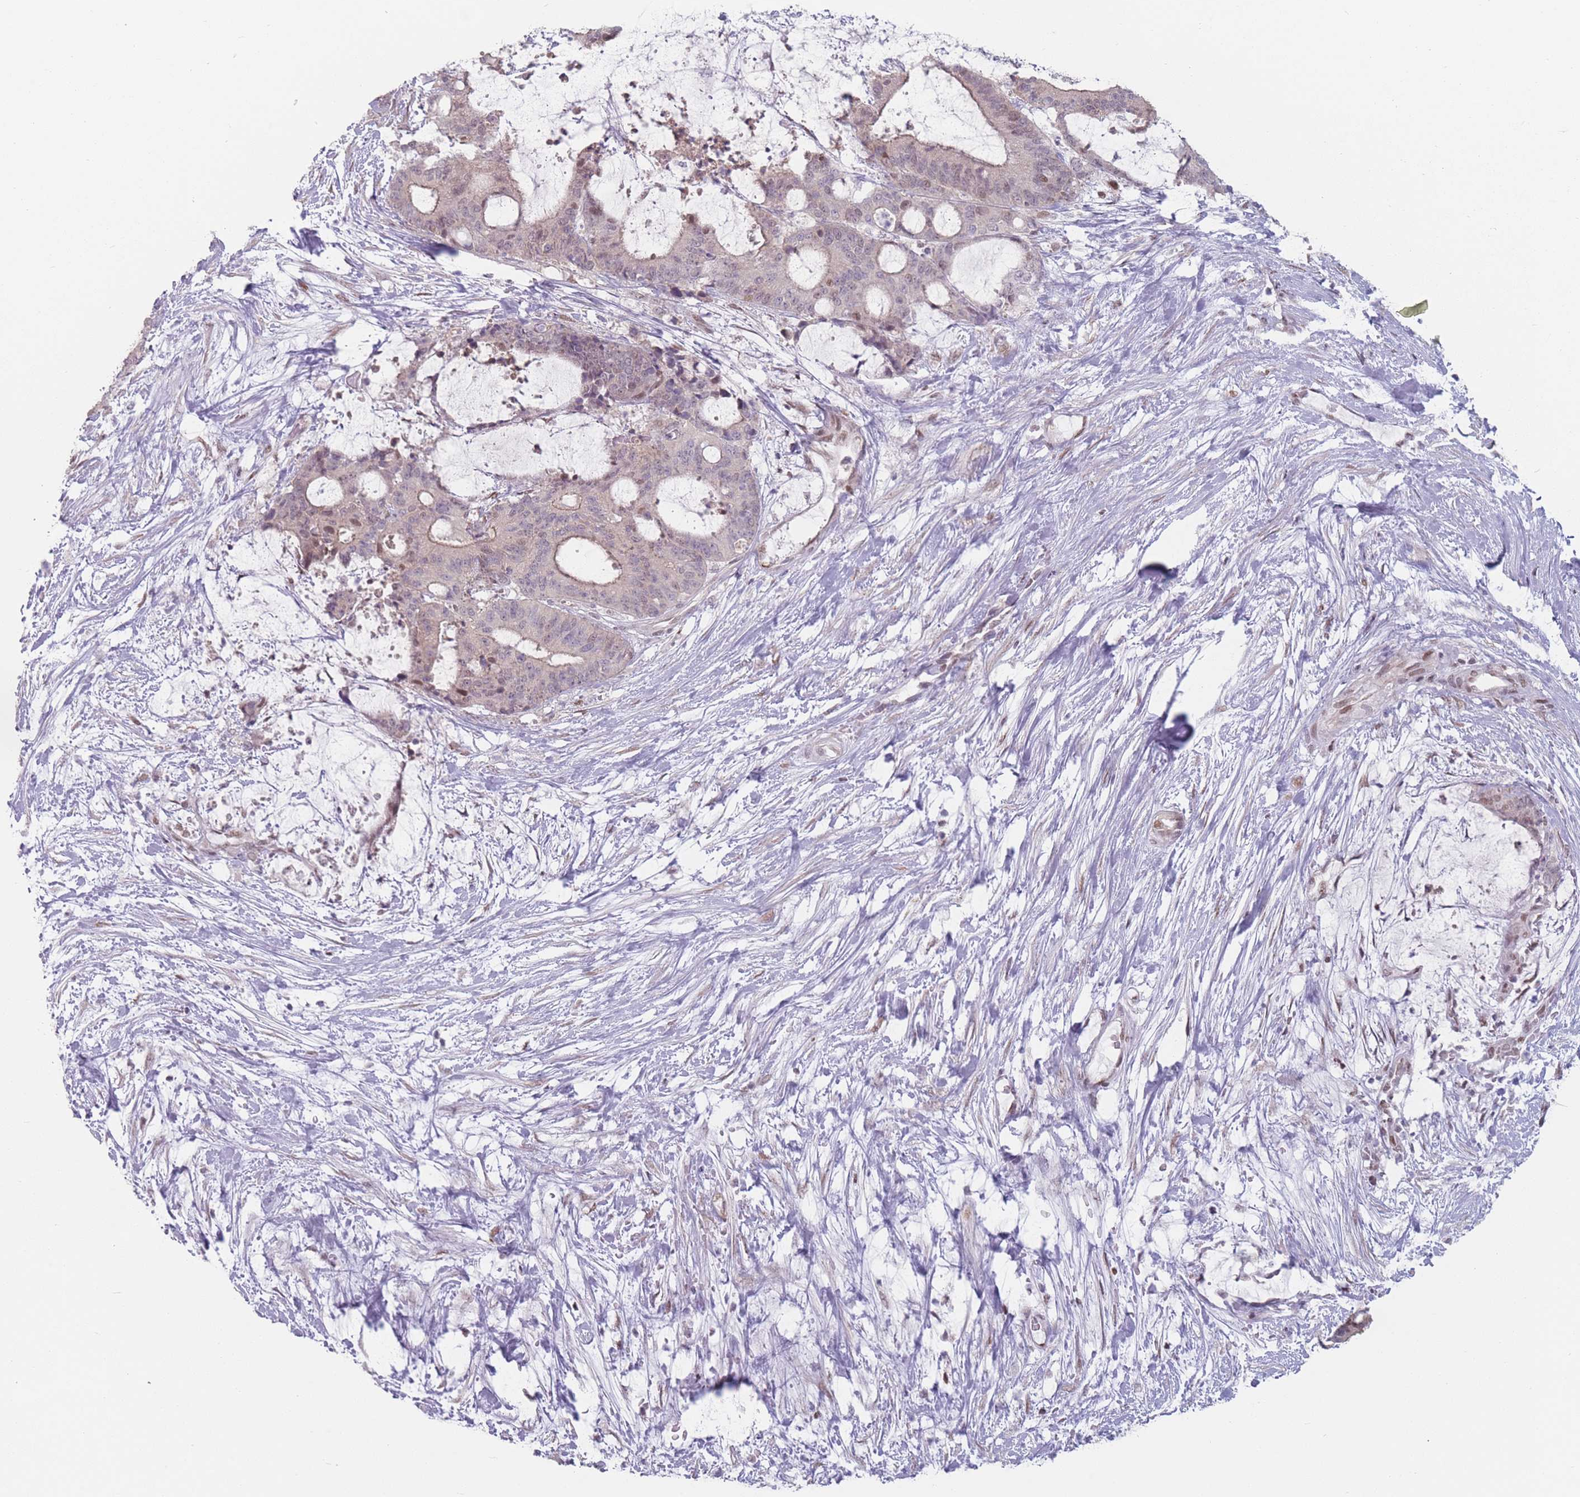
{"staining": {"intensity": "weak", "quantity": "25%-75%", "location": "nuclear"}, "tissue": "liver cancer", "cell_type": "Tumor cells", "image_type": "cancer", "snomed": [{"axis": "morphology", "description": "Normal tissue, NOS"}, {"axis": "morphology", "description": "Cholangiocarcinoma"}, {"axis": "topography", "description": "Liver"}, {"axis": "topography", "description": "Peripheral nerve tissue"}], "caption": "High-magnification brightfield microscopy of cholangiocarcinoma (liver) stained with DAB (brown) and counterstained with hematoxylin (blue). tumor cells exhibit weak nuclear staining is seen in approximately25%-75% of cells. Ihc stains the protein in brown and the nuclei are stained blue.", "gene": "SH3BGRL2", "patient": {"sex": "female", "age": 73}}